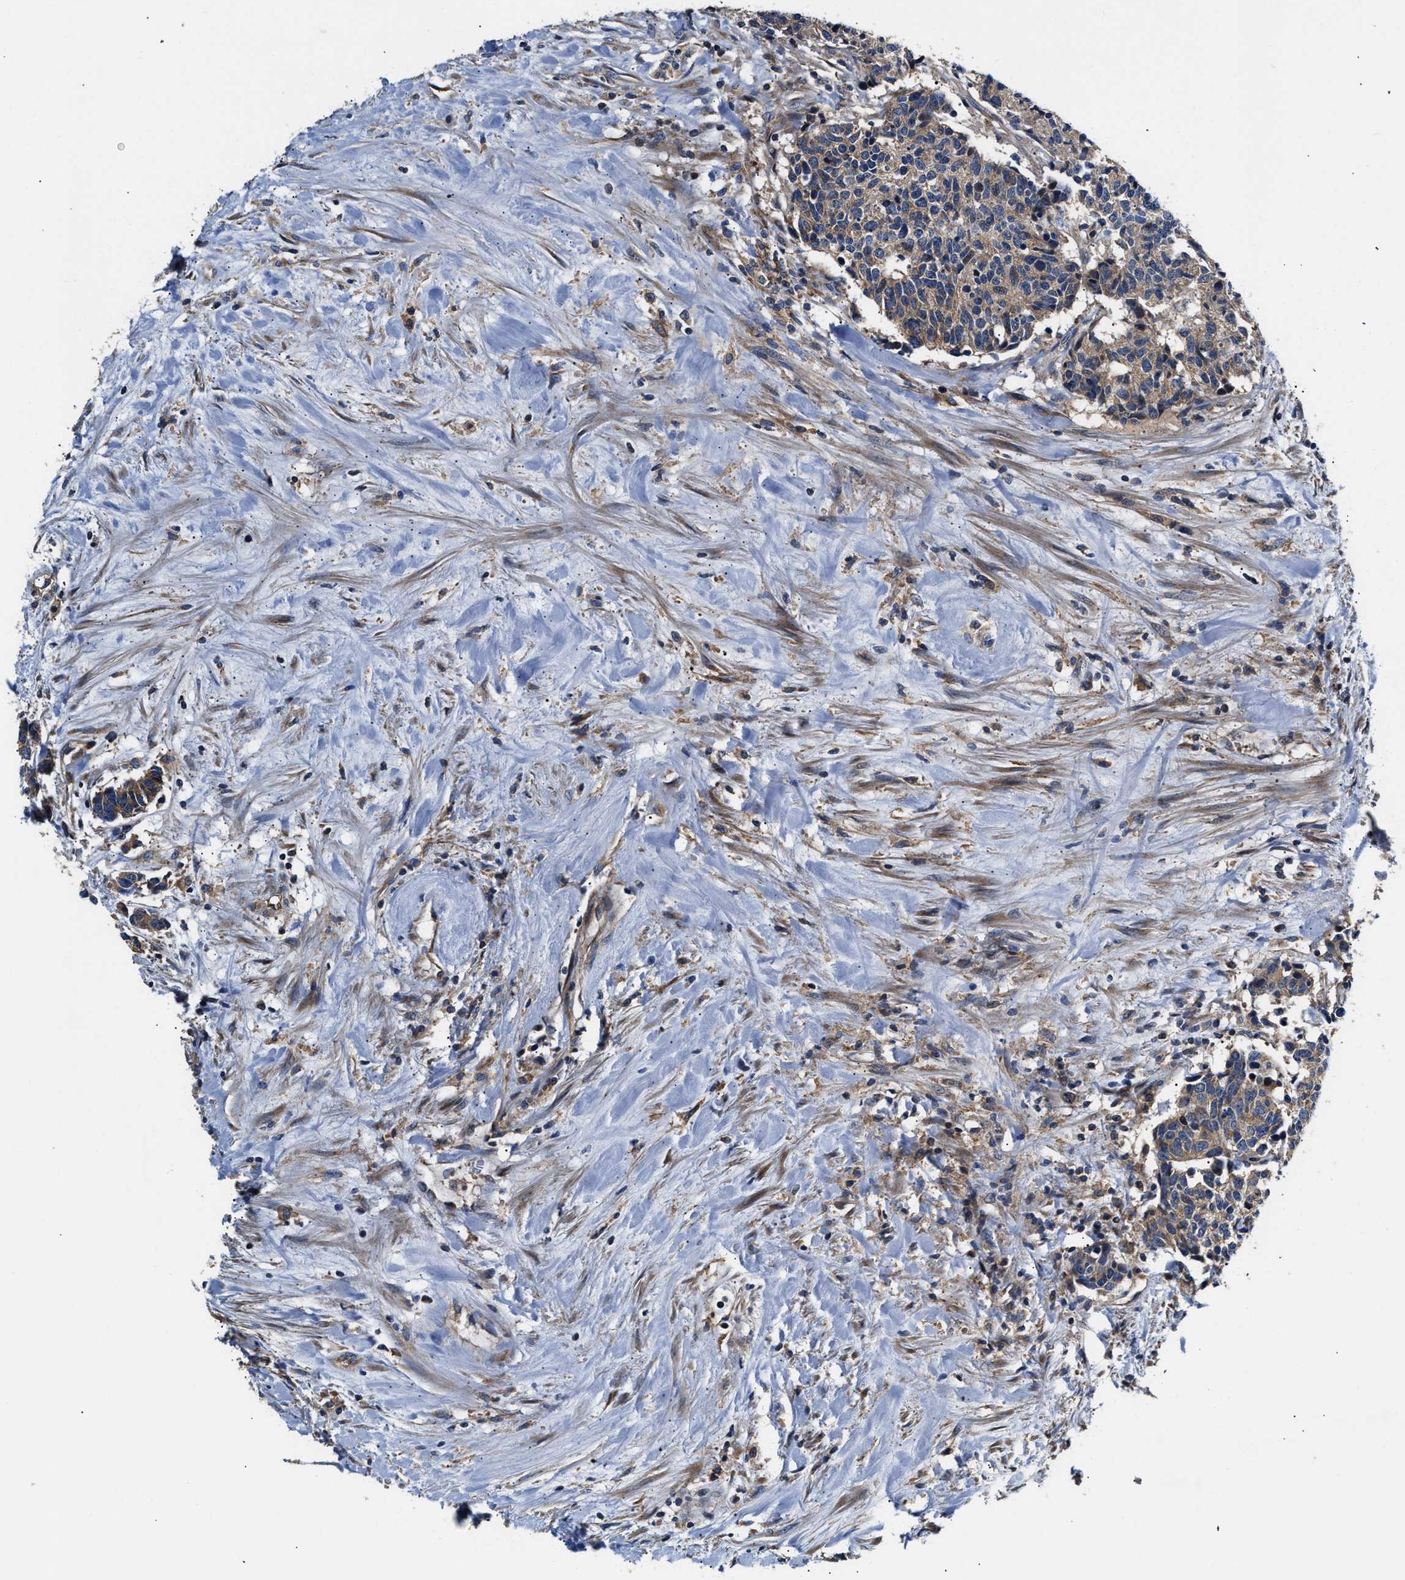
{"staining": {"intensity": "weak", "quantity": ">75%", "location": "cytoplasmic/membranous"}, "tissue": "carcinoid", "cell_type": "Tumor cells", "image_type": "cancer", "snomed": [{"axis": "morphology", "description": "Carcinoma, NOS"}, {"axis": "morphology", "description": "Carcinoid, malignant, NOS"}, {"axis": "topography", "description": "Urinary bladder"}], "caption": "IHC histopathology image of carcinoma stained for a protein (brown), which displays low levels of weak cytoplasmic/membranous expression in approximately >75% of tumor cells.", "gene": "TEX2", "patient": {"sex": "male", "age": 57}}